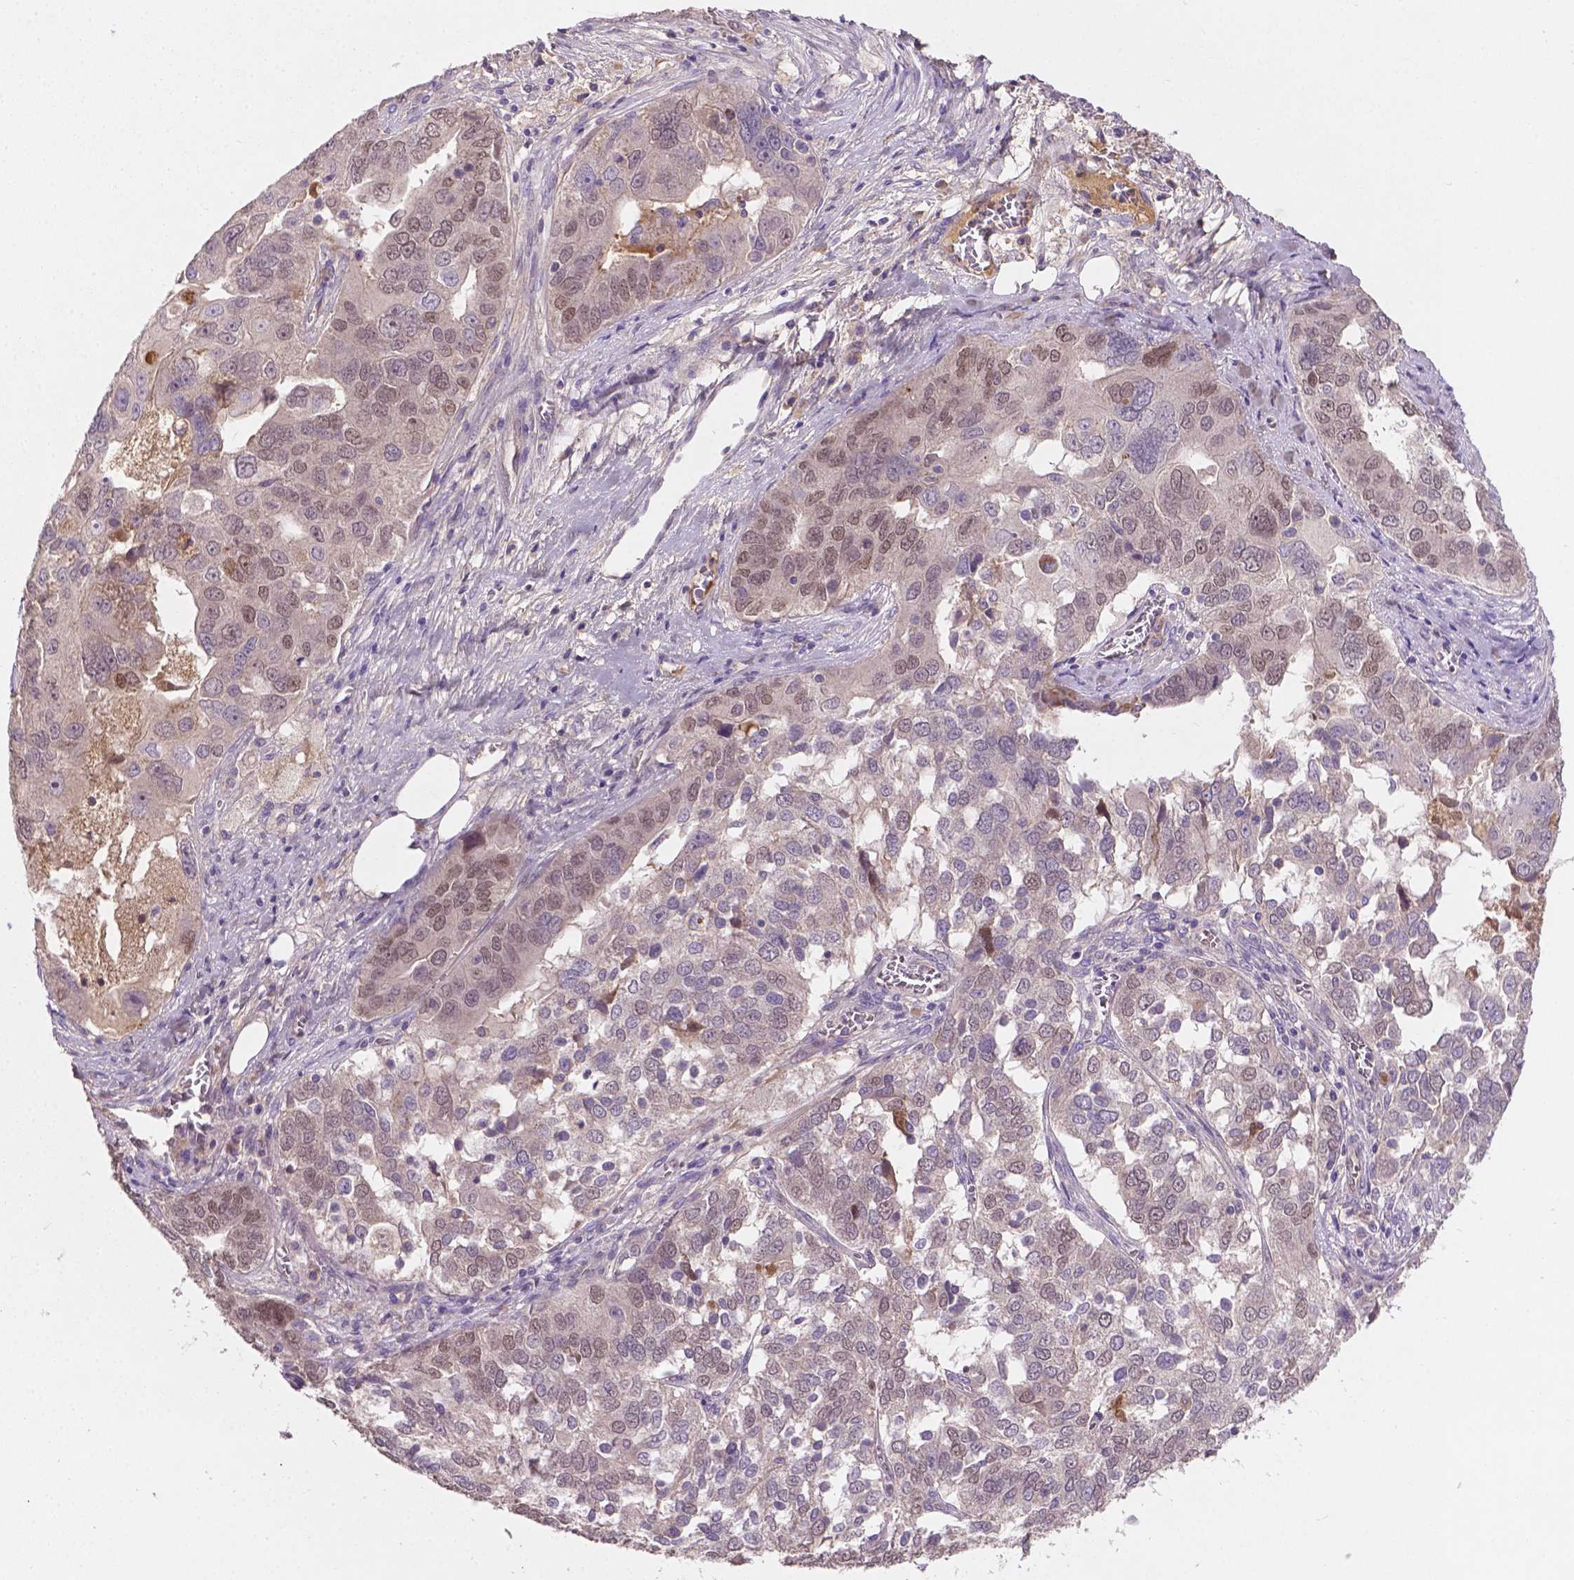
{"staining": {"intensity": "moderate", "quantity": "25%-75%", "location": "nuclear"}, "tissue": "ovarian cancer", "cell_type": "Tumor cells", "image_type": "cancer", "snomed": [{"axis": "morphology", "description": "Carcinoma, endometroid"}, {"axis": "topography", "description": "Soft tissue"}, {"axis": "topography", "description": "Ovary"}], "caption": "Moderate nuclear positivity is identified in approximately 25%-75% of tumor cells in ovarian cancer (endometroid carcinoma).", "gene": "SOX17", "patient": {"sex": "female", "age": 52}}